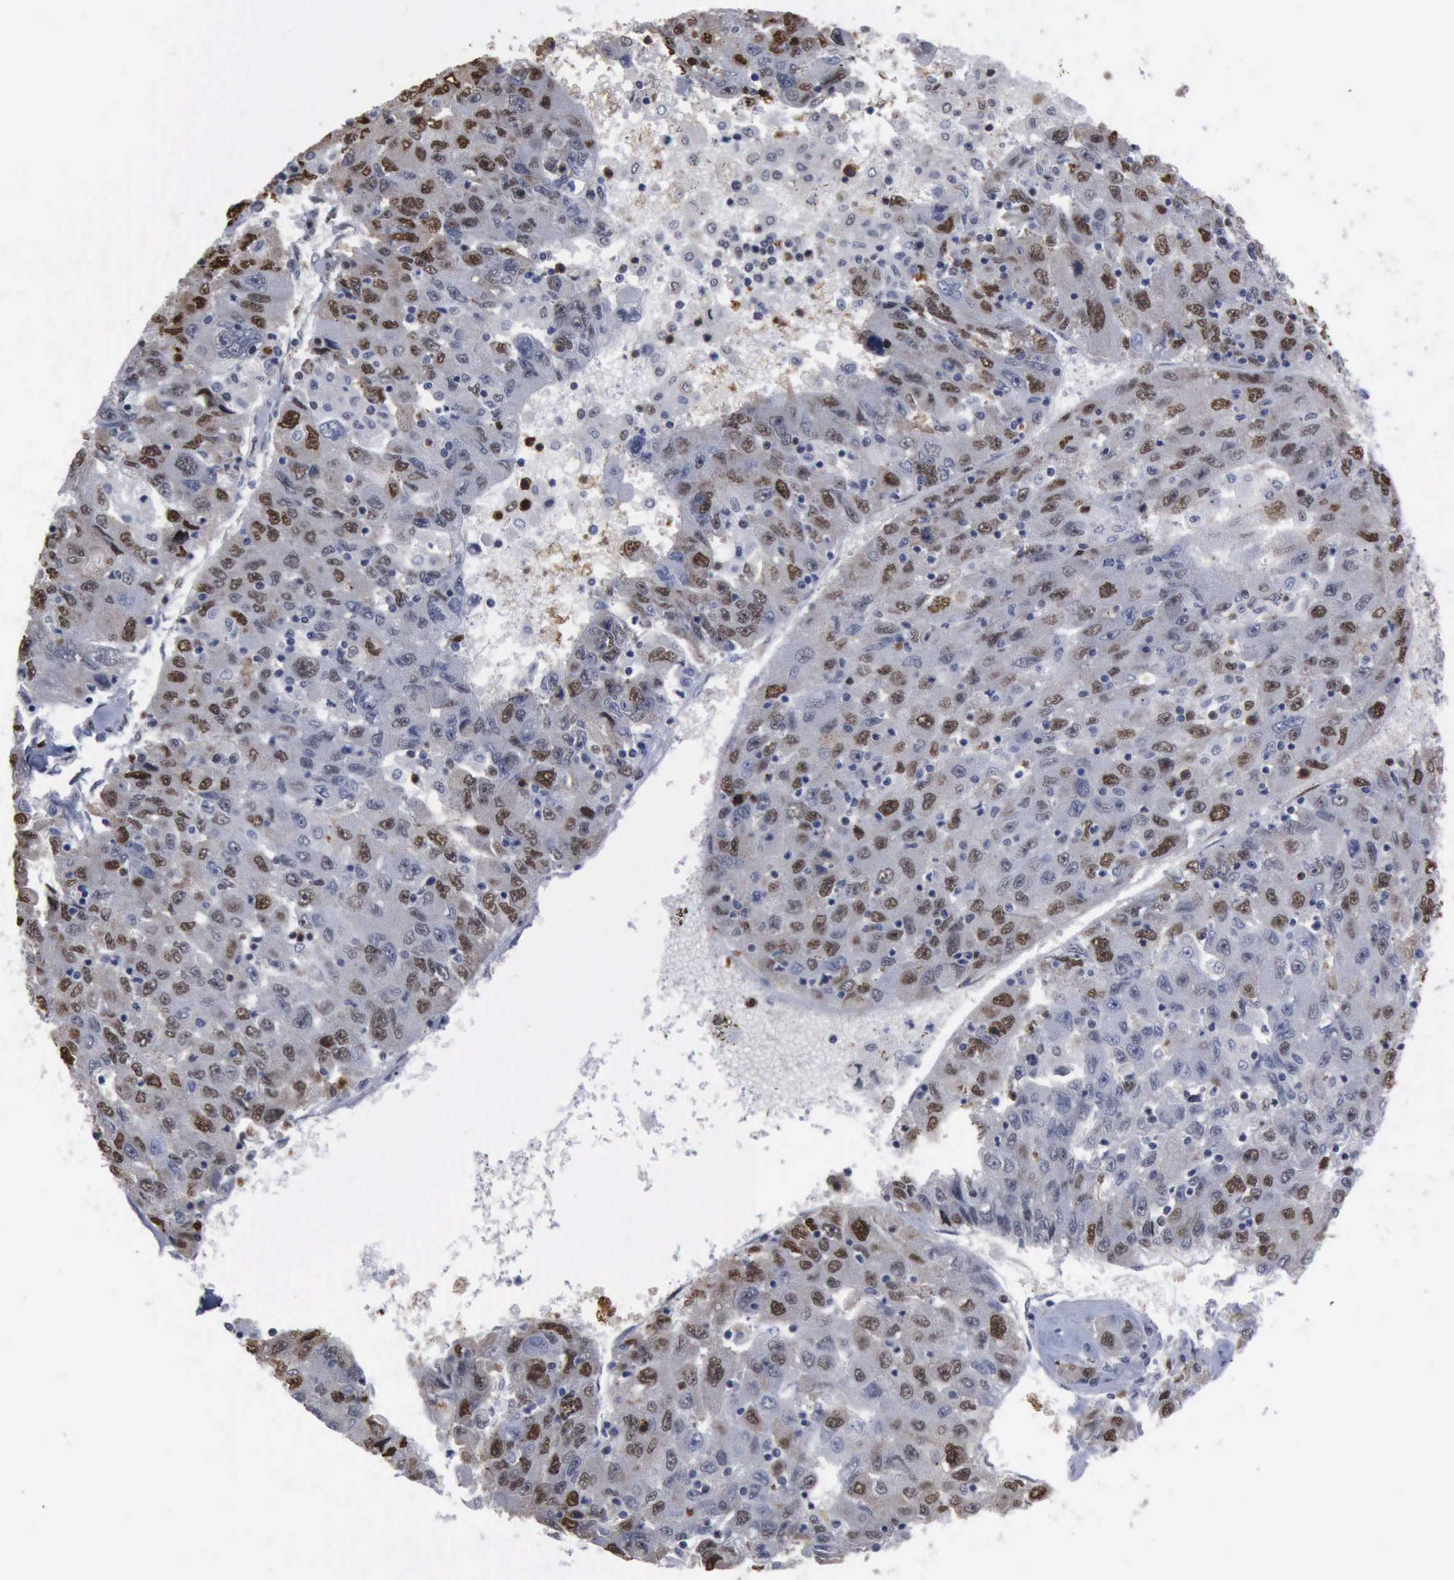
{"staining": {"intensity": "weak", "quantity": "25%-75%", "location": "nuclear"}, "tissue": "liver cancer", "cell_type": "Tumor cells", "image_type": "cancer", "snomed": [{"axis": "morphology", "description": "Carcinoma, Hepatocellular, NOS"}, {"axis": "topography", "description": "Liver"}], "caption": "The micrograph demonstrates a brown stain indicating the presence of a protein in the nuclear of tumor cells in liver cancer (hepatocellular carcinoma).", "gene": "PCNA", "patient": {"sex": "male", "age": 49}}